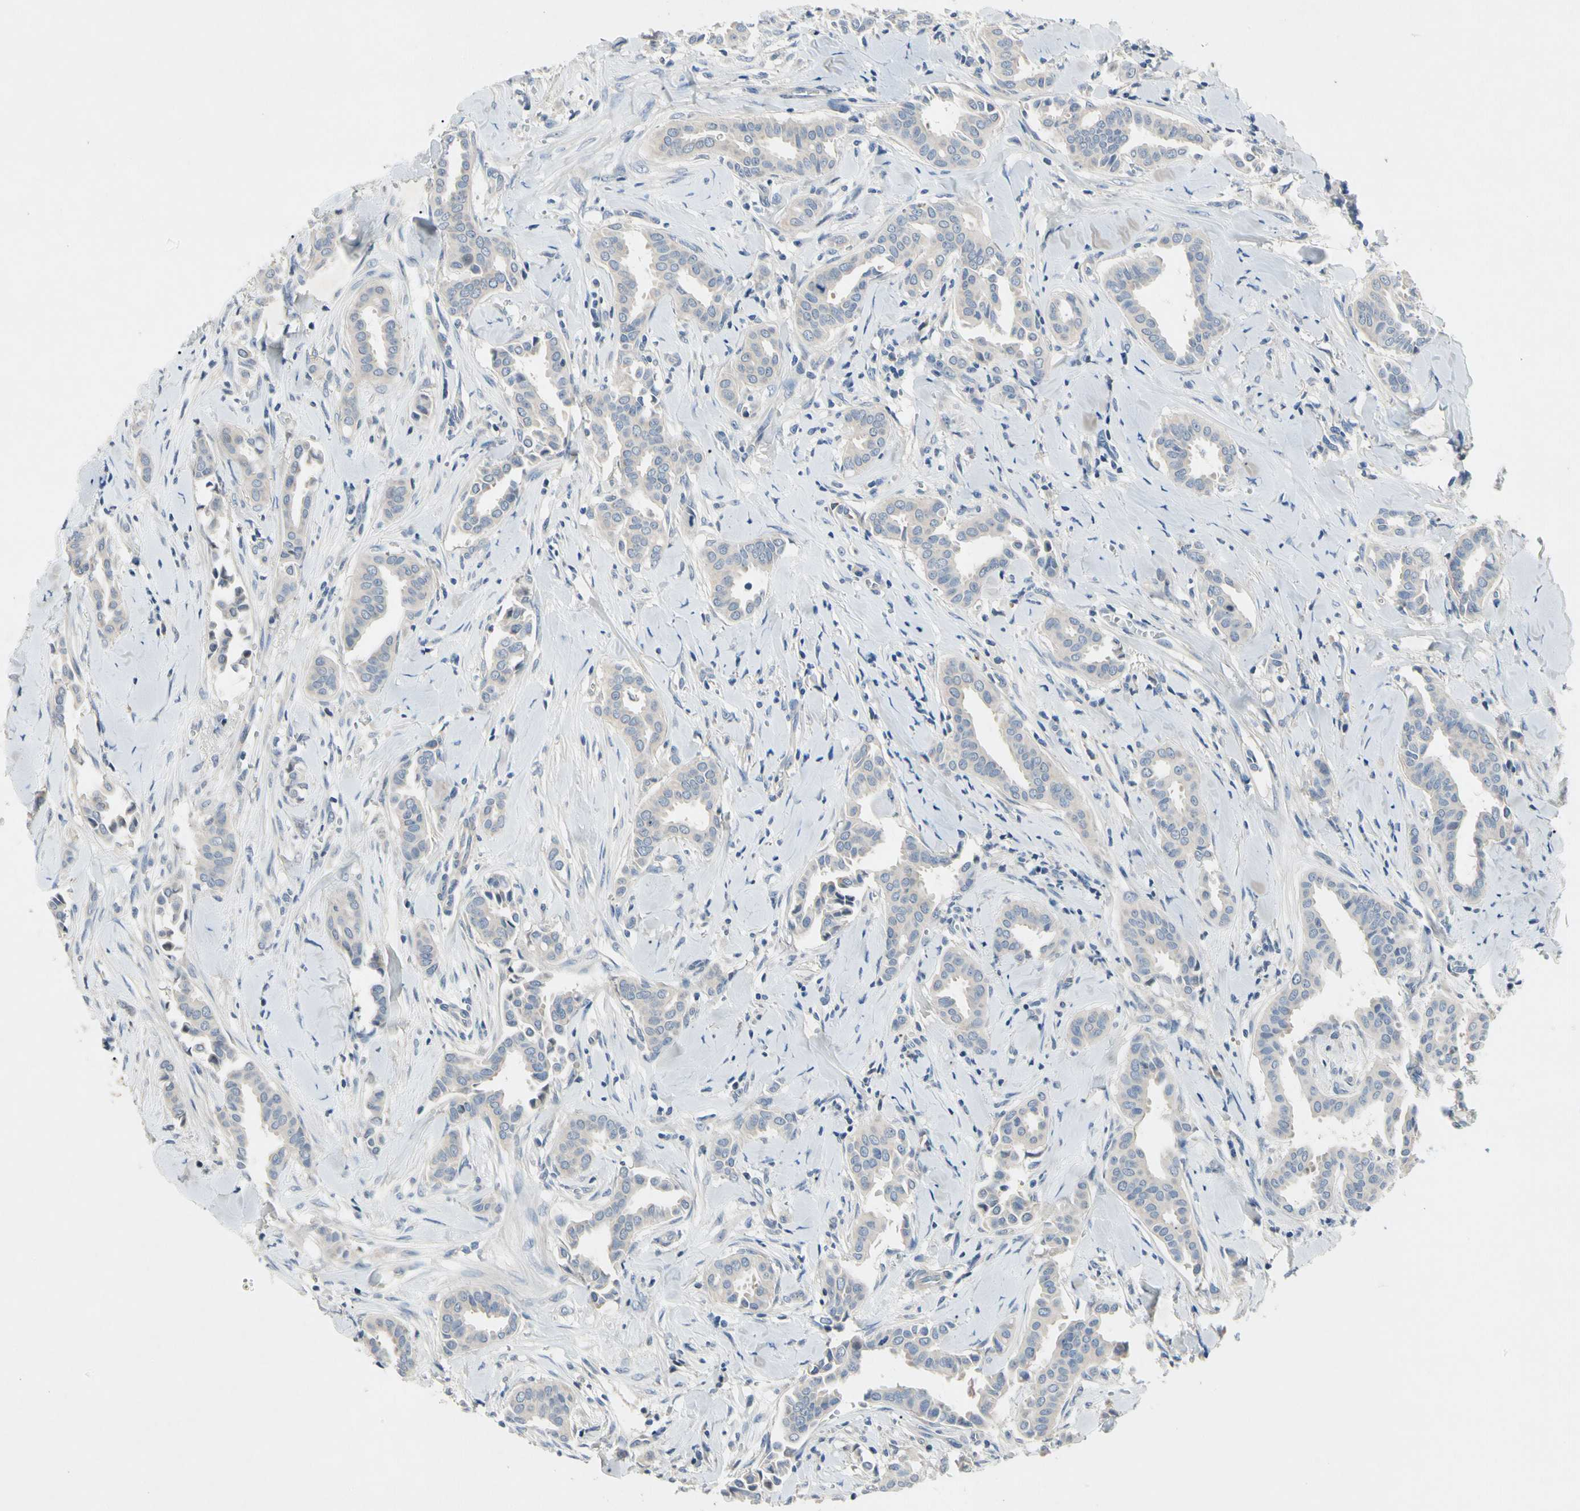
{"staining": {"intensity": "negative", "quantity": "none", "location": "none"}, "tissue": "head and neck cancer", "cell_type": "Tumor cells", "image_type": "cancer", "snomed": [{"axis": "morphology", "description": "Adenocarcinoma, NOS"}, {"axis": "topography", "description": "Salivary gland"}, {"axis": "topography", "description": "Head-Neck"}], "caption": "Head and neck cancer stained for a protein using immunohistochemistry displays no staining tumor cells.", "gene": "GAS6", "patient": {"sex": "female", "age": 59}}